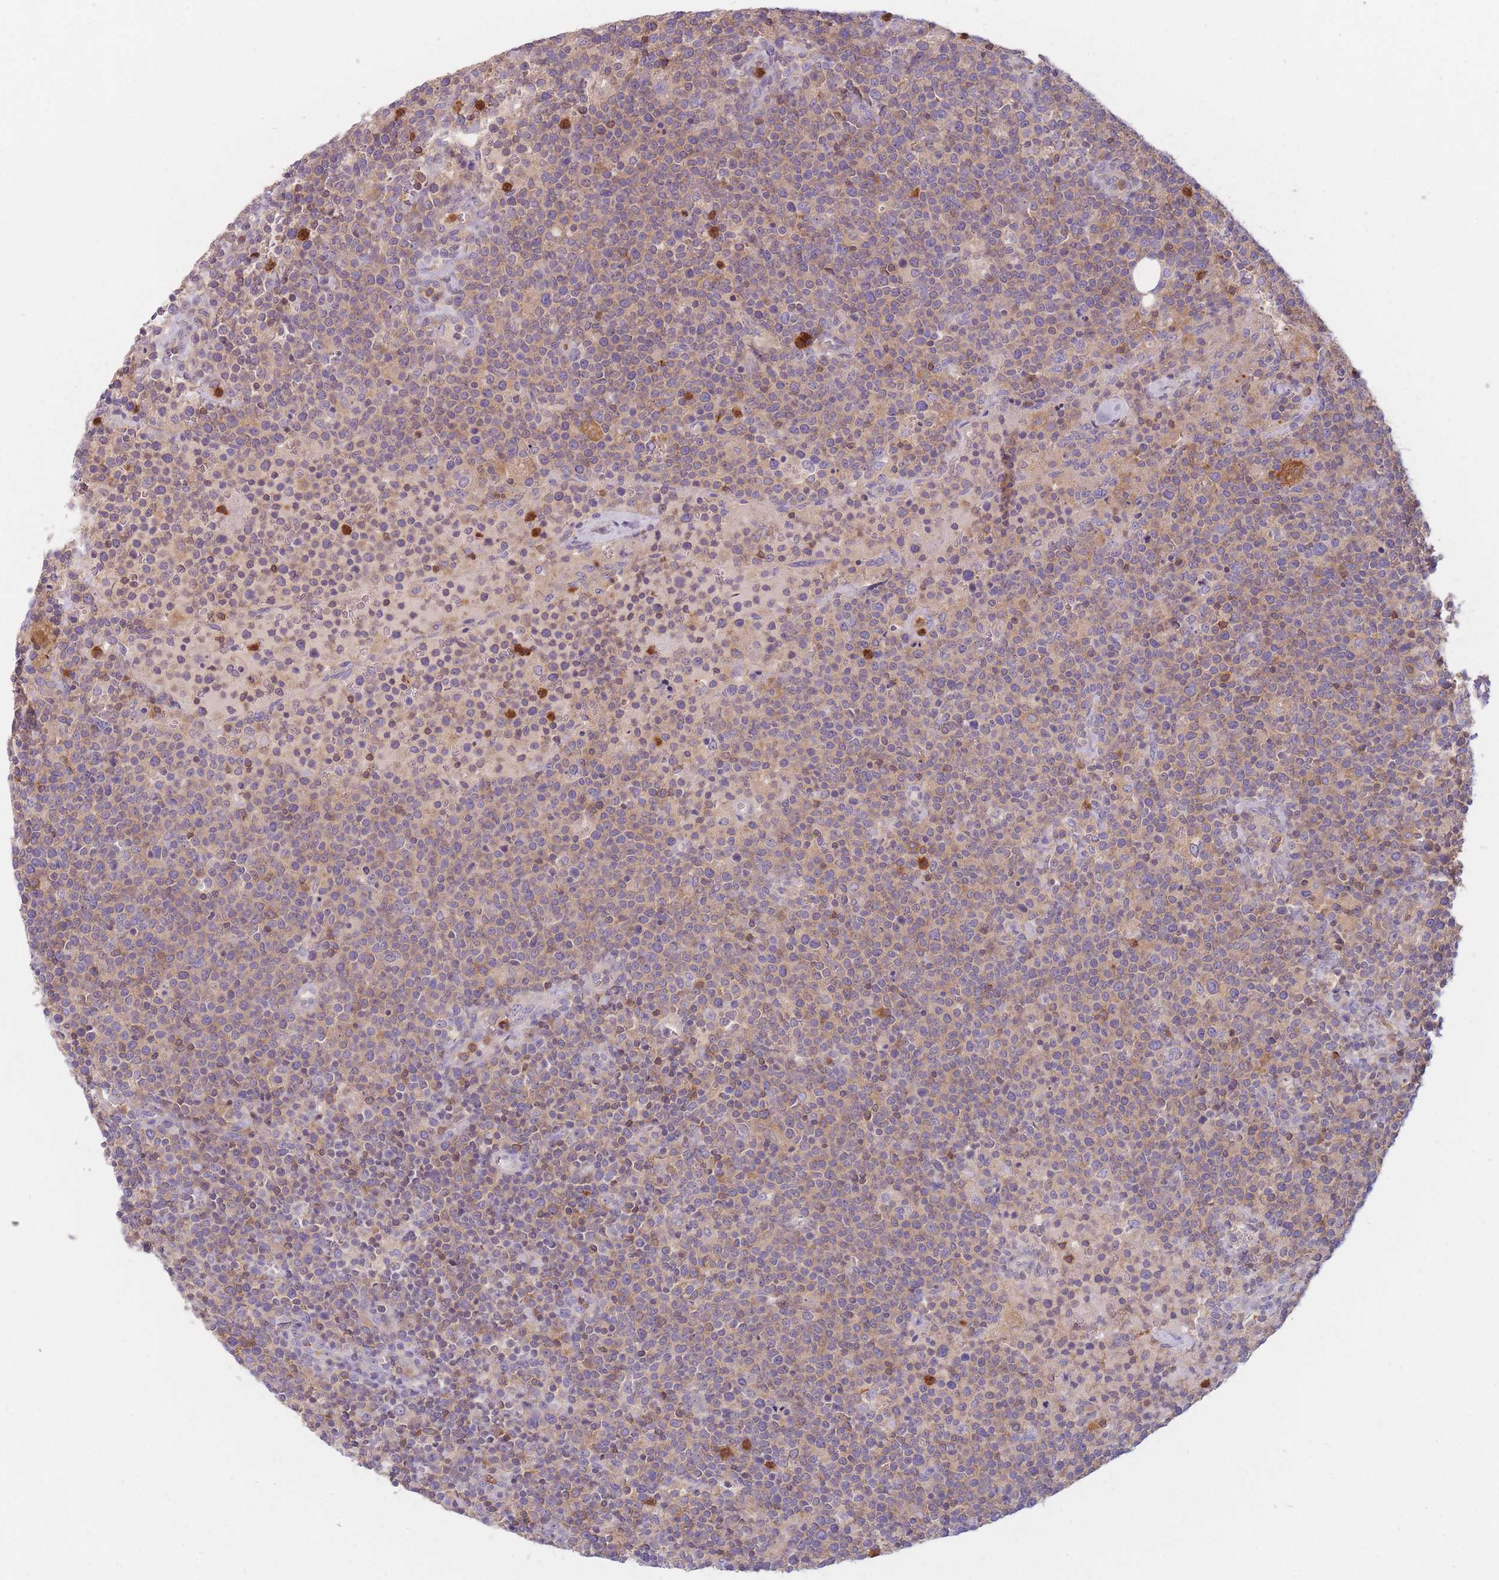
{"staining": {"intensity": "weak", "quantity": "25%-75%", "location": "cytoplasmic/membranous"}, "tissue": "lymphoma", "cell_type": "Tumor cells", "image_type": "cancer", "snomed": [{"axis": "morphology", "description": "Malignant lymphoma, non-Hodgkin's type, High grade"}, {"axis": "topography", "description": "Lymph node"}], "caption": "Immunohistochemistry (DAB) staining of high-grade malignant lymphoma, non-Hodgkin's type reveals weak cytoplasmic/membranous protein positivity in about 25%-75% of tumor cells.", "gene": "ST3GAL4", "patient": {"sex": "male", "age": 61}}